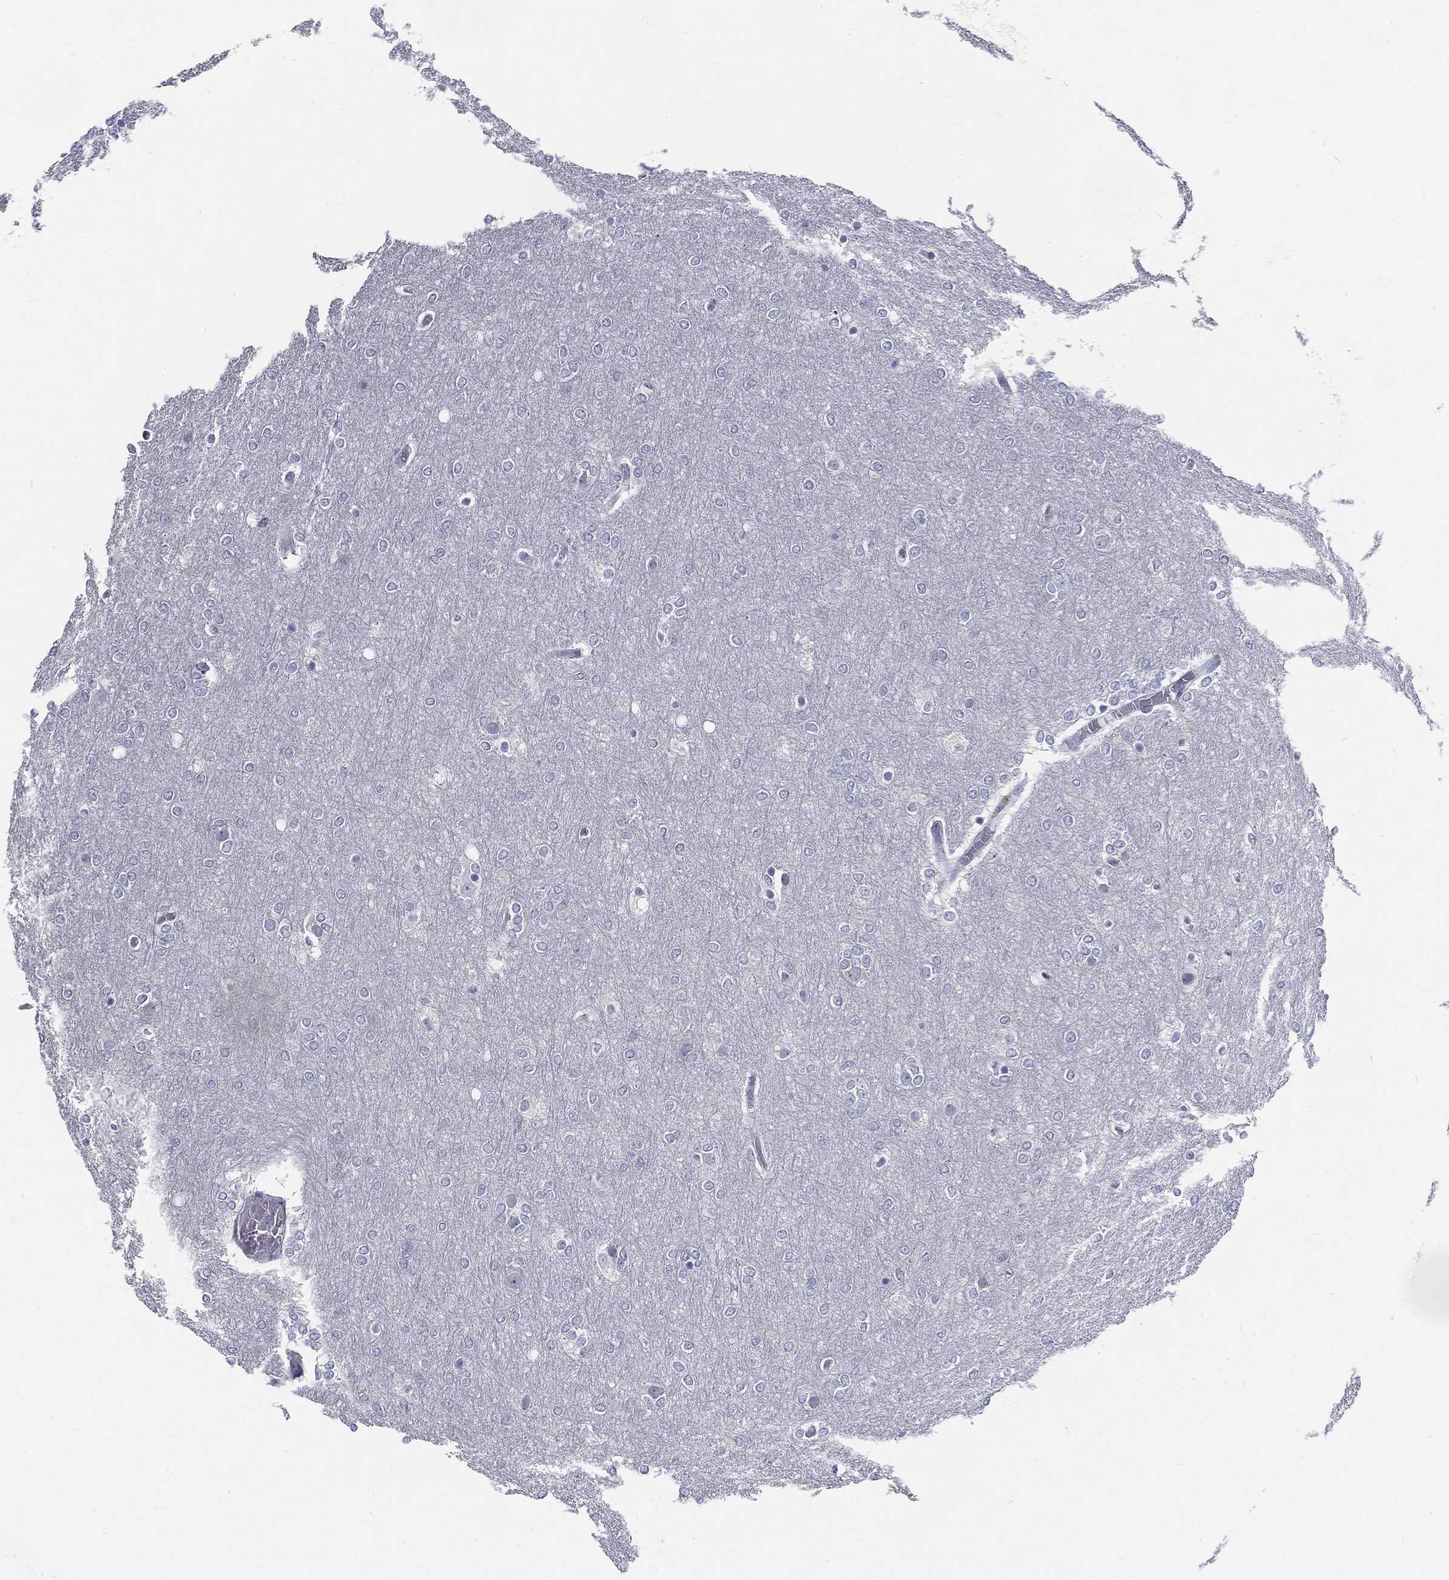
{"staining": {"intensity": "negative", "quantity": "none", "location": "none"}, "tissue": "glioma", "cell_type": "Tumor cells", "image_type": "cancer", "snomed": [{"axis": "morphology", "description": "Glioma, malignant, High grade"}, {"axis": "topography", "description": "Brain"}], "caption": "The micrograph reveals no significant staining in tumor cells of glioma.", "gene": "CTSW", "patient": {"sex": "female", "age": 61}}